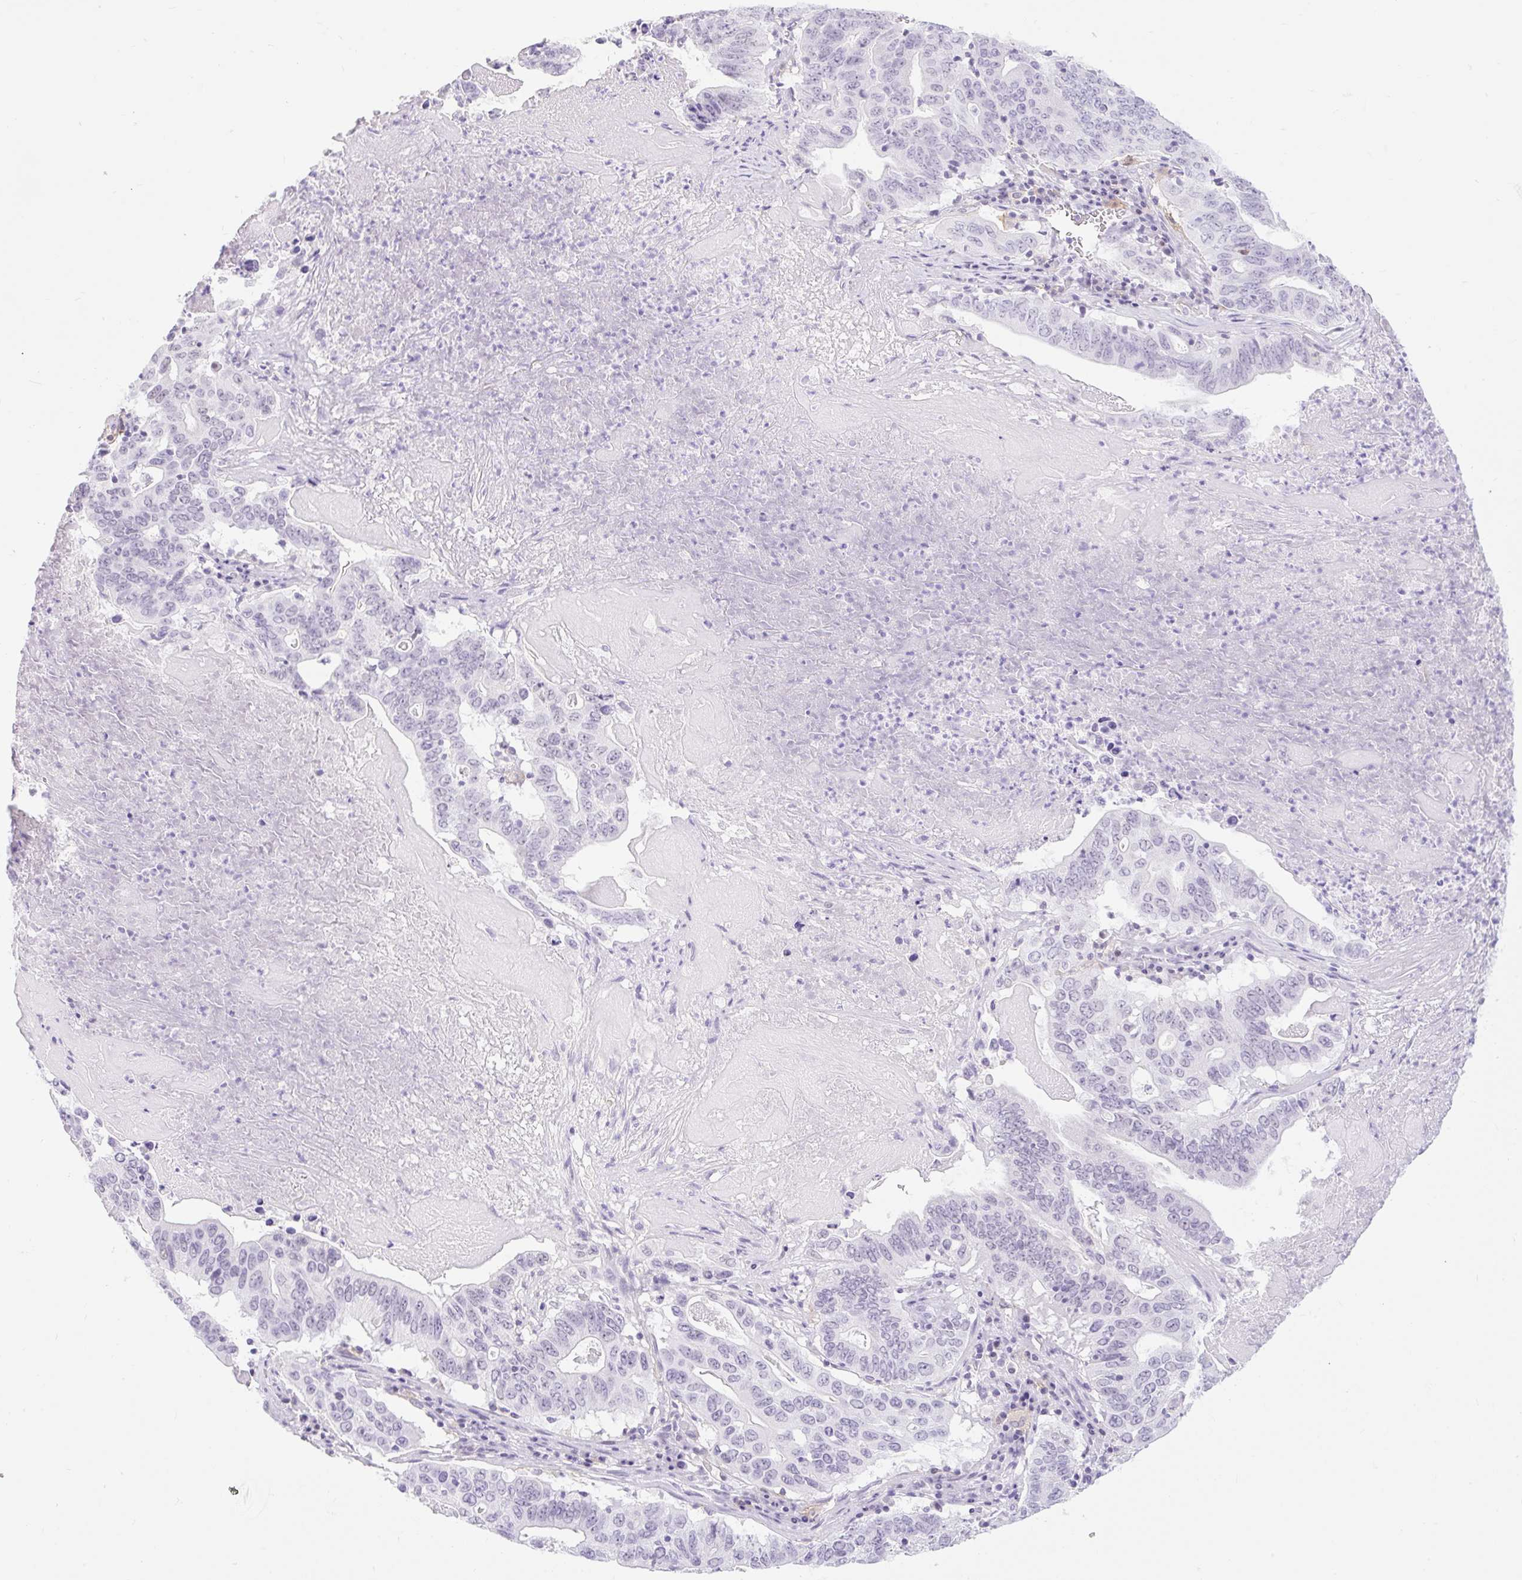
{"staining": {"intensity": "negative", "quantity": "none", "location": "none"}, "tissue": "lung cancer", "cell_type": "Tumor cells", "image_type": "cancer", "snomed": [{"axis": "morphology", "description": "Adenocarcinoma, NOS"}, {"axis": "topography", "description": "Lung"}], "caption": "DAB immunohistochemical staining of lung adenocarcinoma demonstrates no significant positivity in tumor cells.", "gene": "SIGLEC1", "patient": {"sex": "female", "age": 60}}